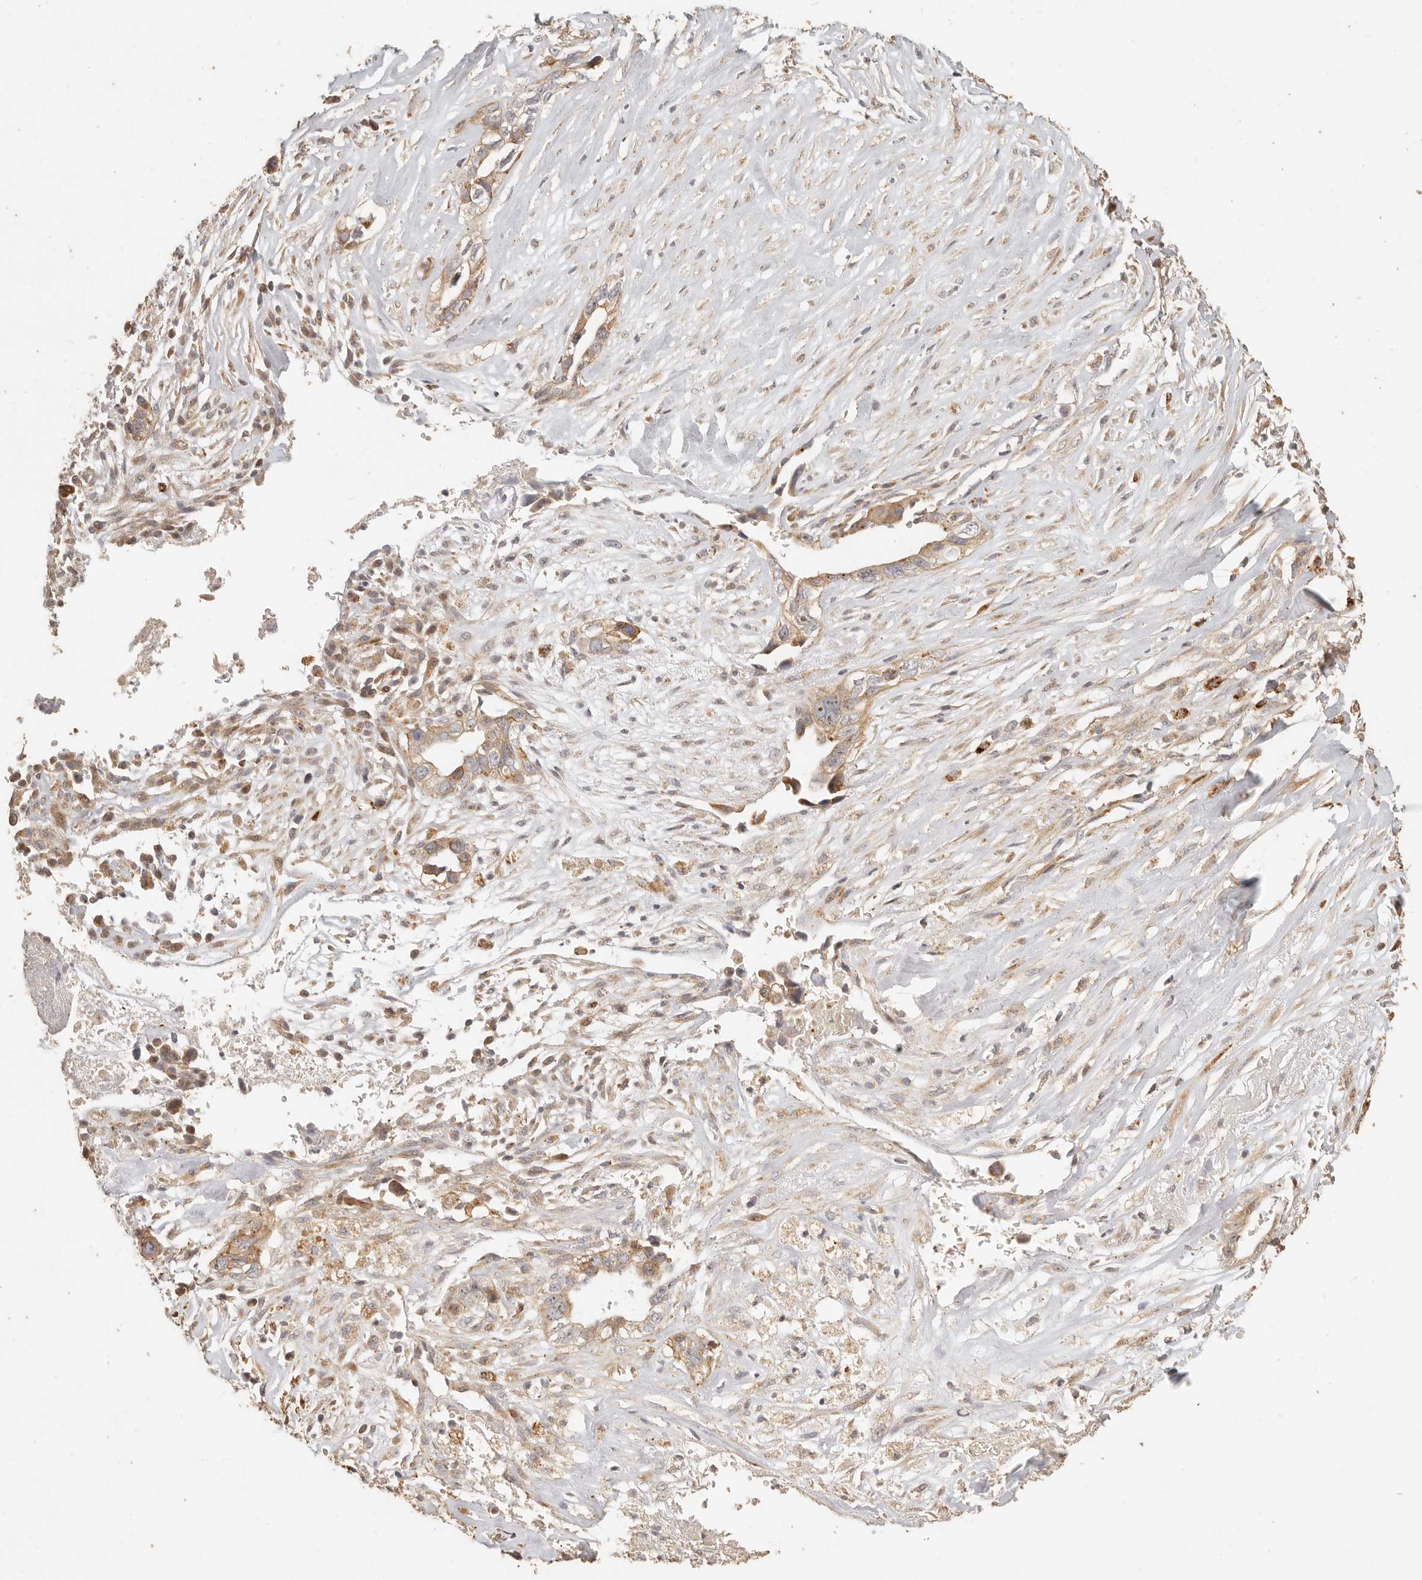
{"staining": {"intensity": "weak", "quantity": ">75%", "location": "cytoplasmic/membranous"}, "tissue": "liver cancer", "cell_type": "Tumor cells", "image_type": "cancer", "snomed": [{"axis": "morphology", "description": "Cholangiocarcinoma"}, {"axis": "topography", "description": "Liver"}], "caption": "Immunohistochemistry image of neoplastic tissue: human liver cholangiocarcinoma stained using immunohistochemistry displays low levels of weak protein expression localized specifically in the cytoplasmic/membranous of tumor cells, appearing as a cytoplasmic/membranous brown color.", "gene": "PTPN22", "patient": {"sex": "female", "age": 79}}